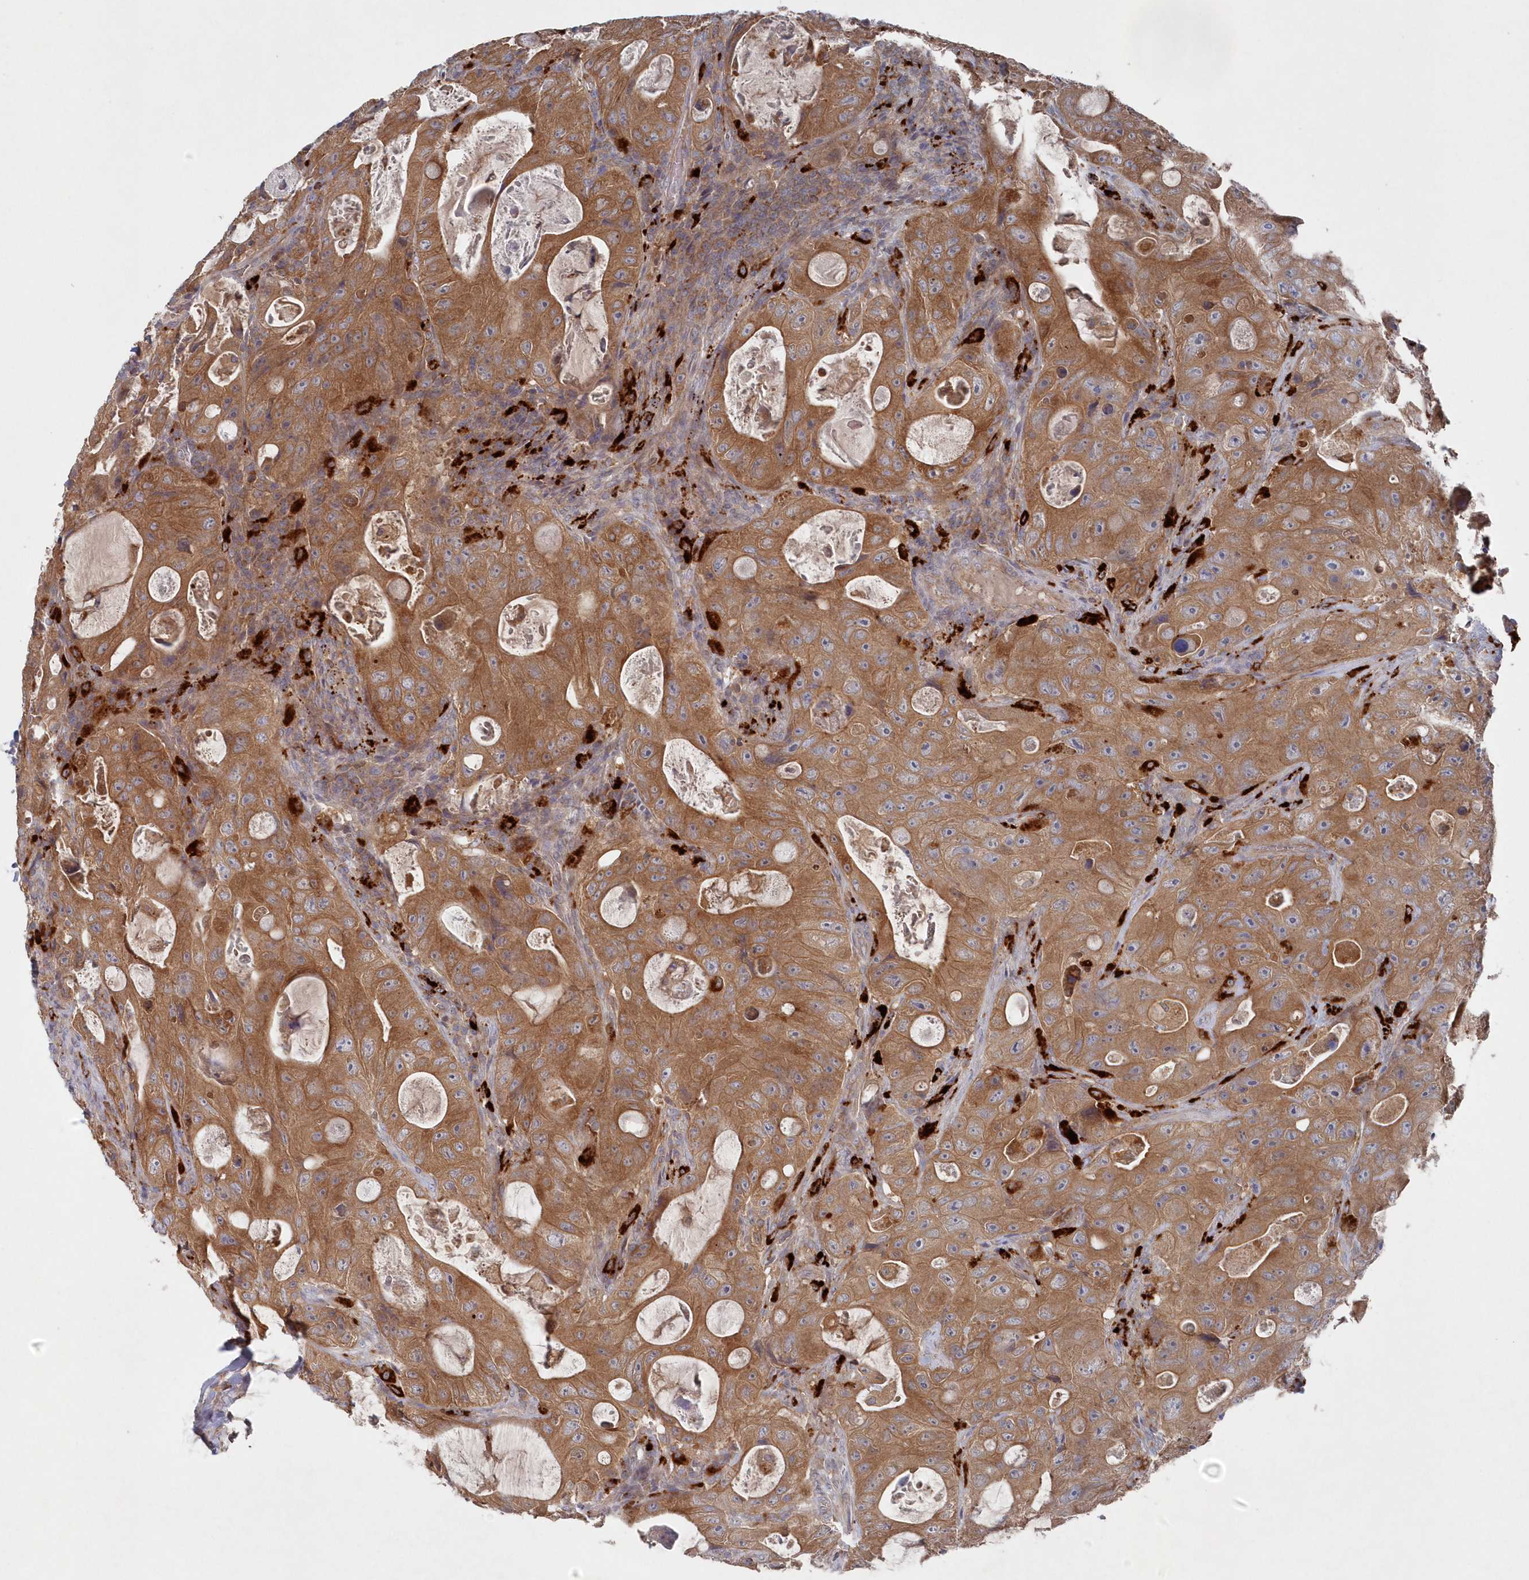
{"staining": {"intensity": "moderate", "quantity": ">75%", "location": "cytoplasmic/membranous"}, "tissue": "colorectal cancer", "cell_type": "Tumor cells", "image_type": "cancer", "snomed": [{"axis": "morphology", "description": "Adenocarcinoma, NOS"}, {"axis": "topography", "description": "Colon"}], "caption": "Brown immunohistochemical staining in colorectal cancer demonstrates moderate cytoplasmic/membranous positivity in about >75% of tumor cells. (DAB IHC, brown staining for protein, blue staining for nuclei).", "gene": "ASNSD1", "patient": {"sex": "female", "age": 46}}